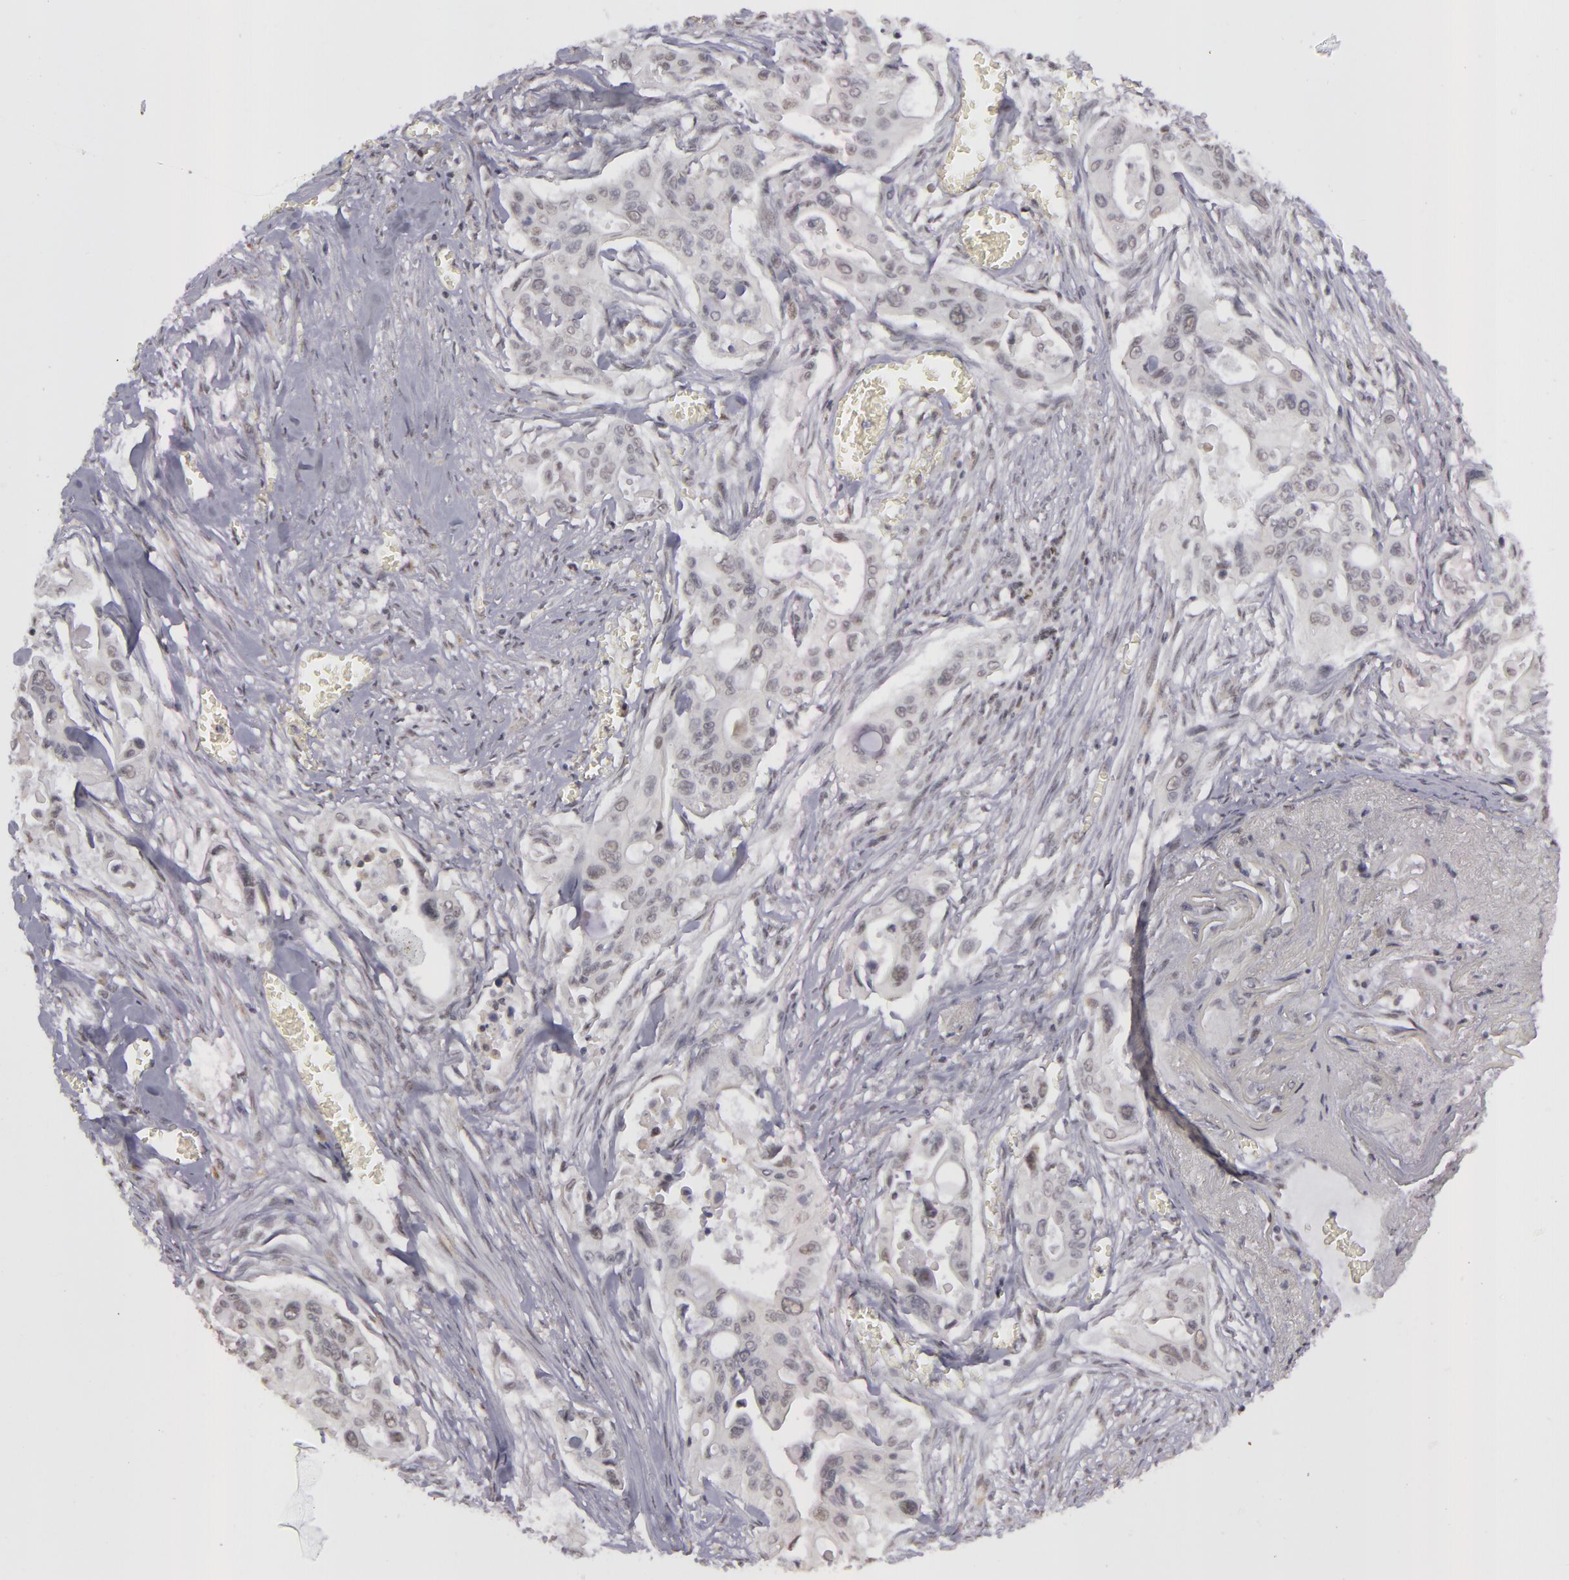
{"staining": {"intensity": "negative", "quantity": "none", "location": "none"}, "tissue": "pancreatic cancer", "cell_type": "Tumor cells", "image_type": "cancer", "snomed": [{"axis": "morphology", "description": "Adenocarcinoma, NOS"}, {"axis": "topography", "description": "Pancreas"}], "caption": "Micrograph shows no protein expression in tumor cells of pancreatic cancer (adenocarcinoma) tissue.", "gene": "RRP7A", "patient": {"sex": "male", "age": 77}}